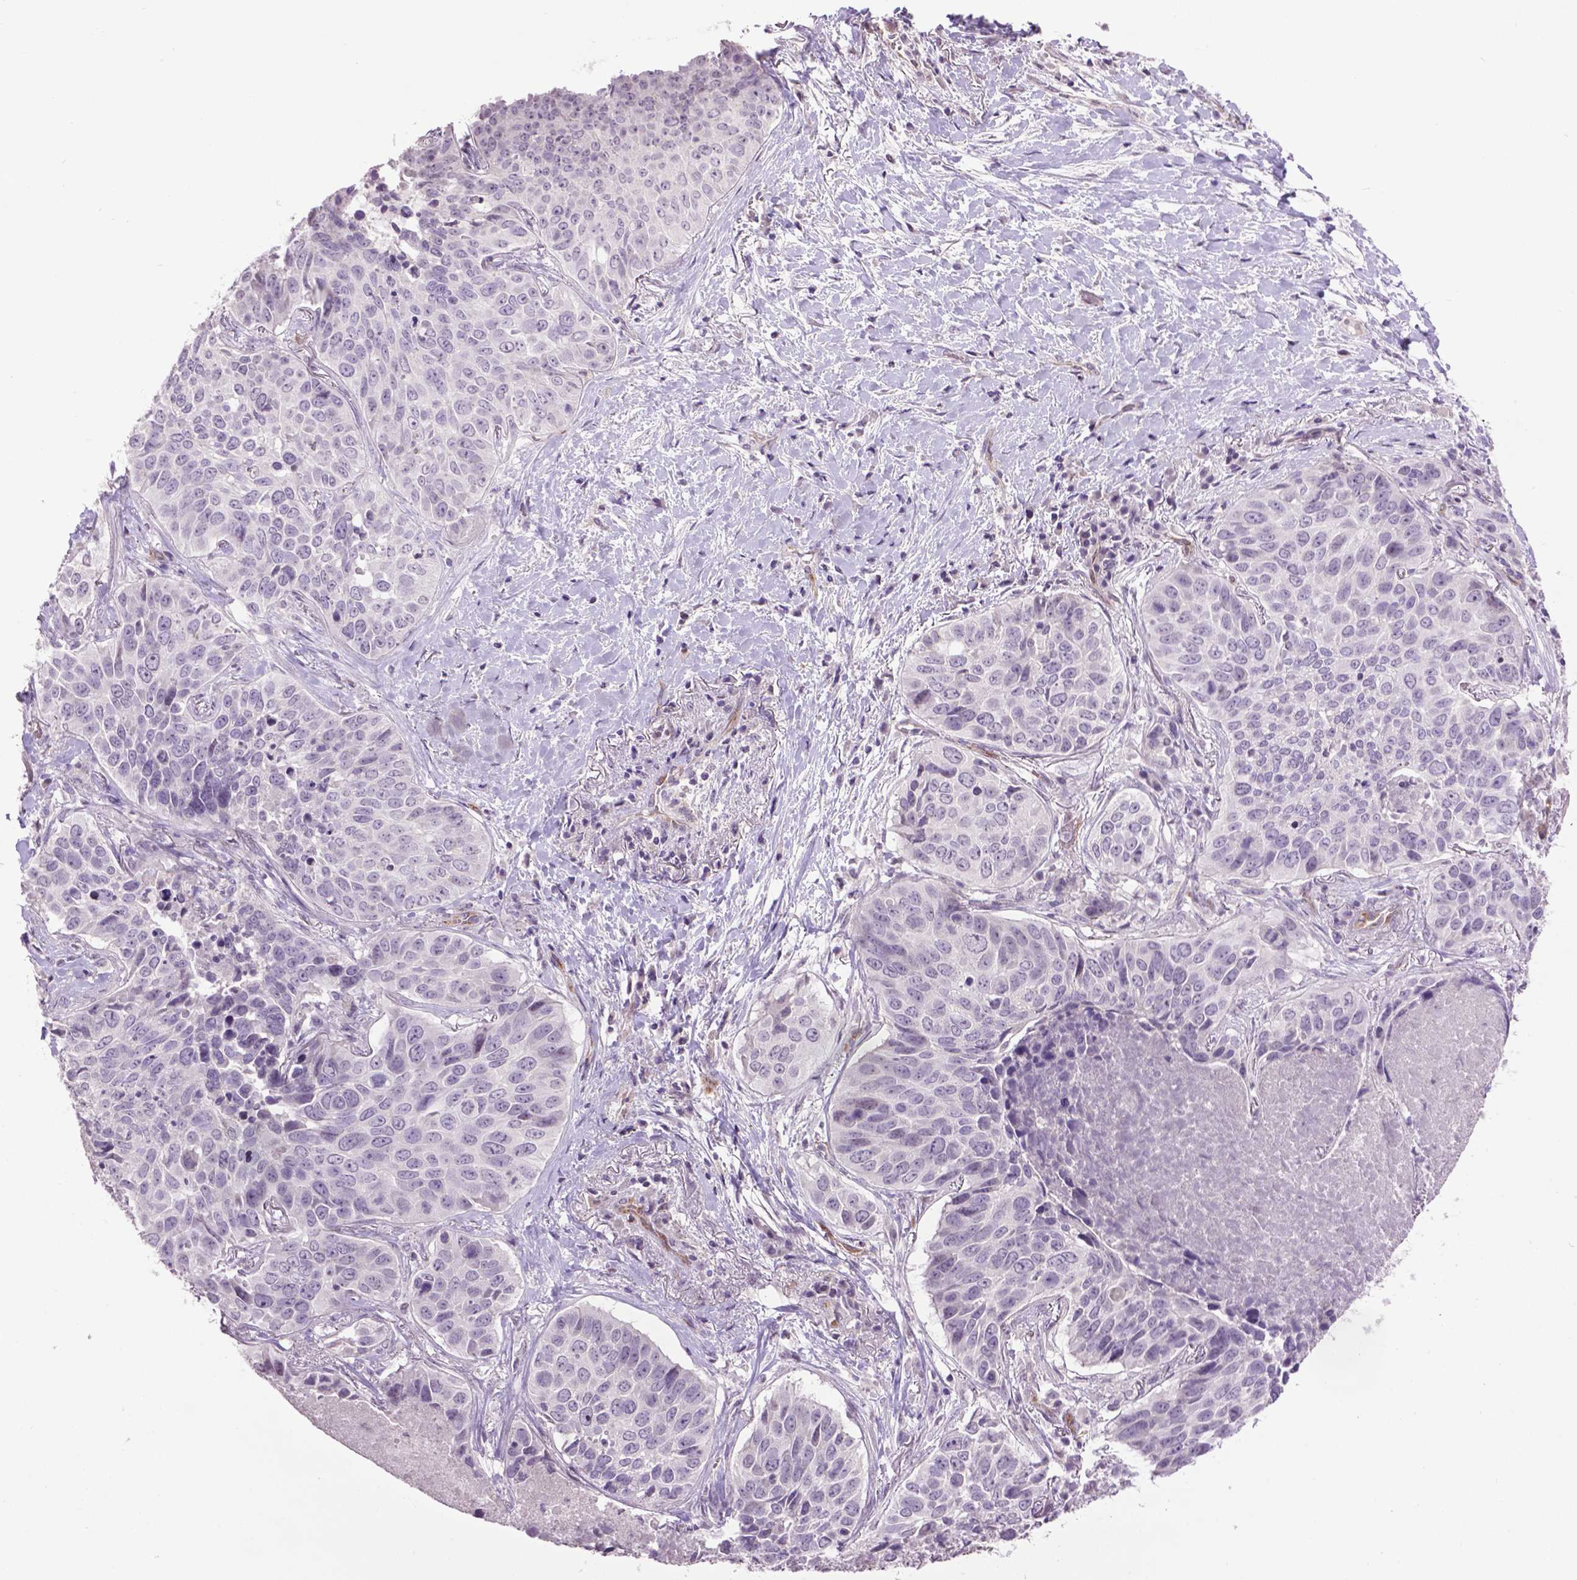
{"staining": {"intensity": "negative", "quantity": "none", "location": "none"}, "tissue": "lung cancer", "cell_type": "Tumor cells", "image_type": "cancer", "snomed": [{"axis": "morphology", "description": "Normal tissue, NOS"}, {"axis": "morphology", "description": "Squamous cell carcinoma, NOS"}, {"axis": "topography", "description": "Bronchus"}, {"axis": "topography", "description": "Lung"}], "caption": "A micrograph of squamous cell carcinoma (lung) stained for a protein reveals no brown staining in tumor cells. (Brightfield microscopy of DAB IHC at high magnification).", "gene": "TH", "patient": {"sex": "male", "age": 64}}